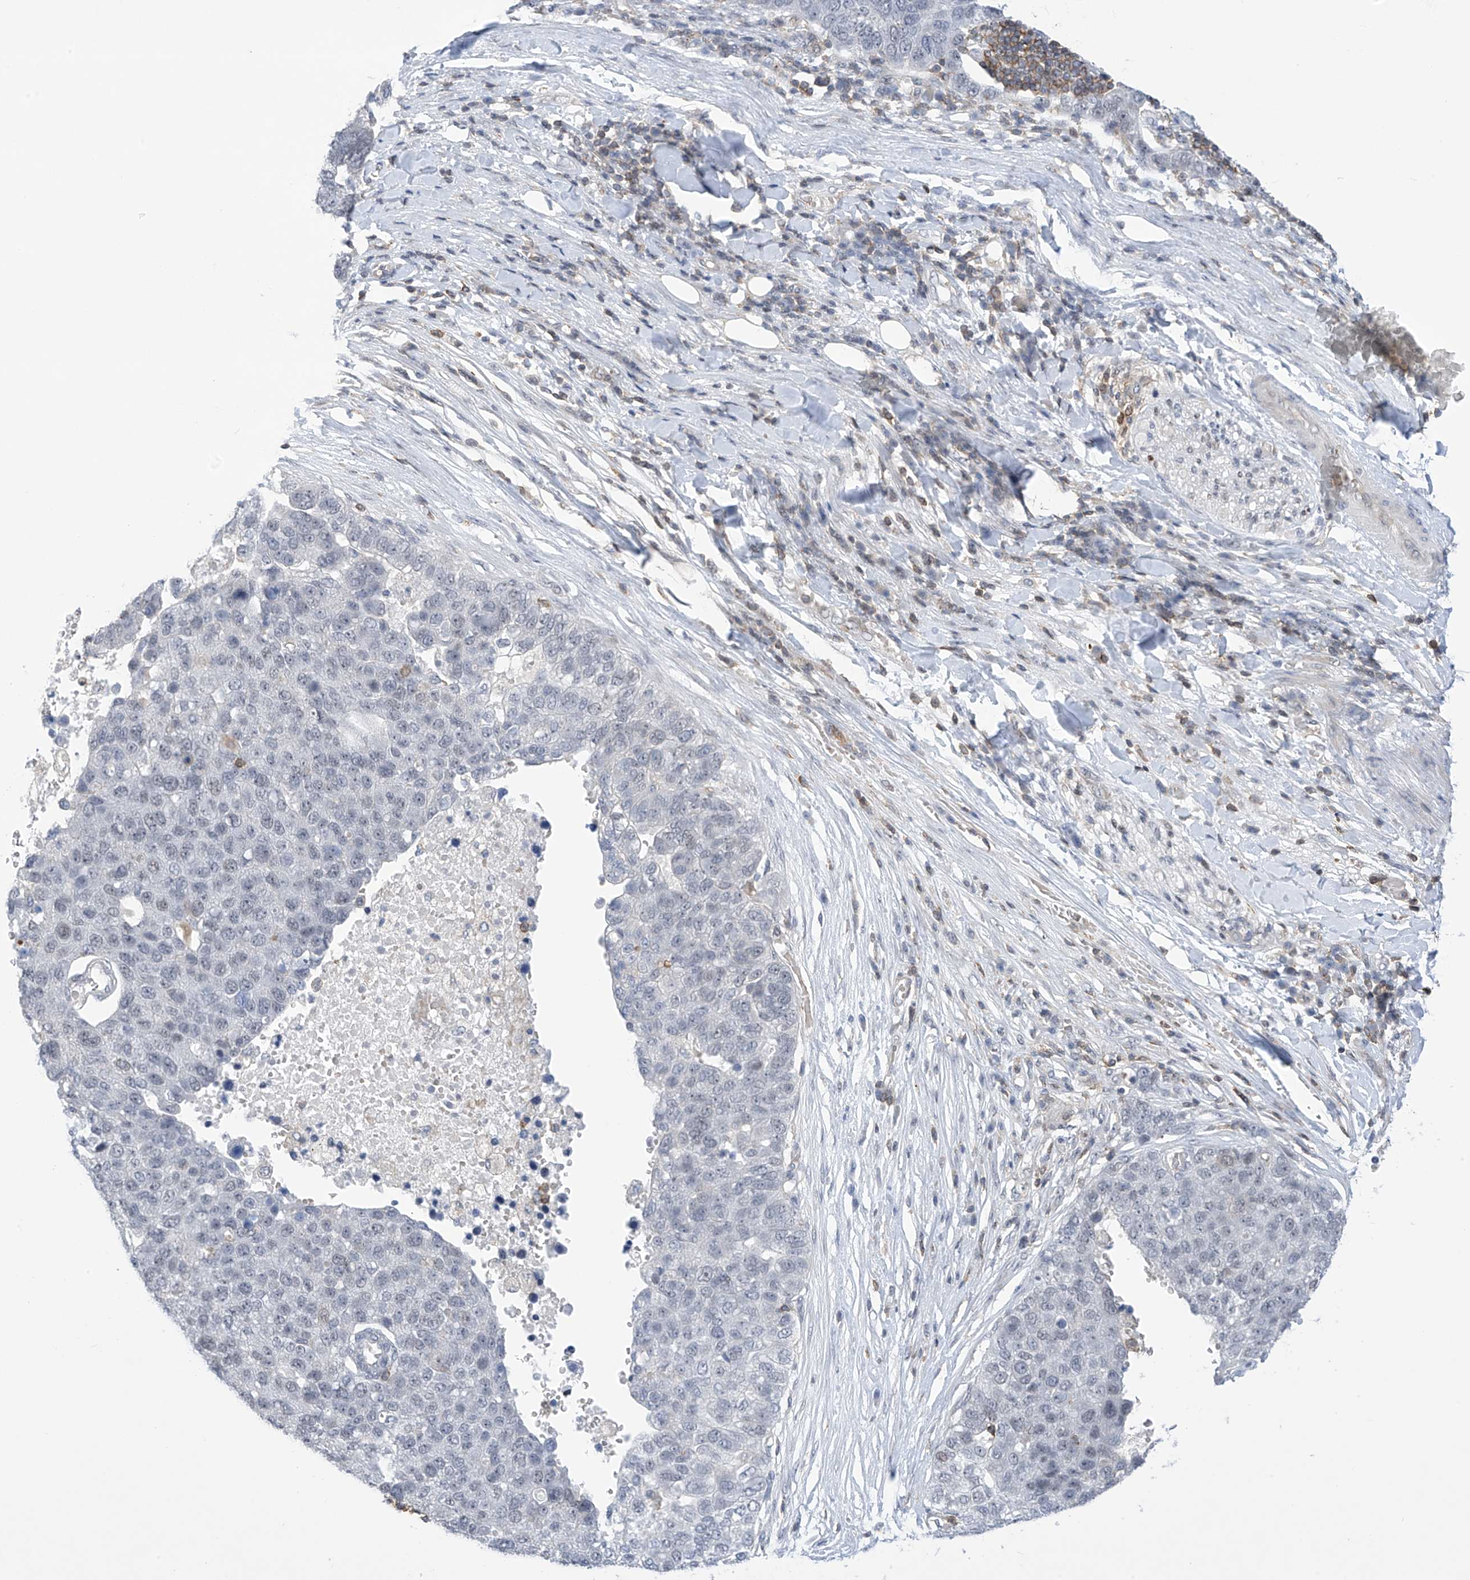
{"staining": {"intensity": "negative", "quantity": "none", "location": "none"}, "tissue": "pancreatic cancer", "cell_type": "Tumor cells", "image_type": "cancer", "snomed": [{"axis": "morphology", "description": "Adenocarcinoma, NOS"}, {"axis": "topography", "description": "Pancreas"}], "caption": "This is an immunohistochemistry histopathology image of pancreatic cancer (adenocarcinoma). There is no staining in tumor cells.", "gene": "MSL3", "patient": {"sex": "female", "age": 61}}